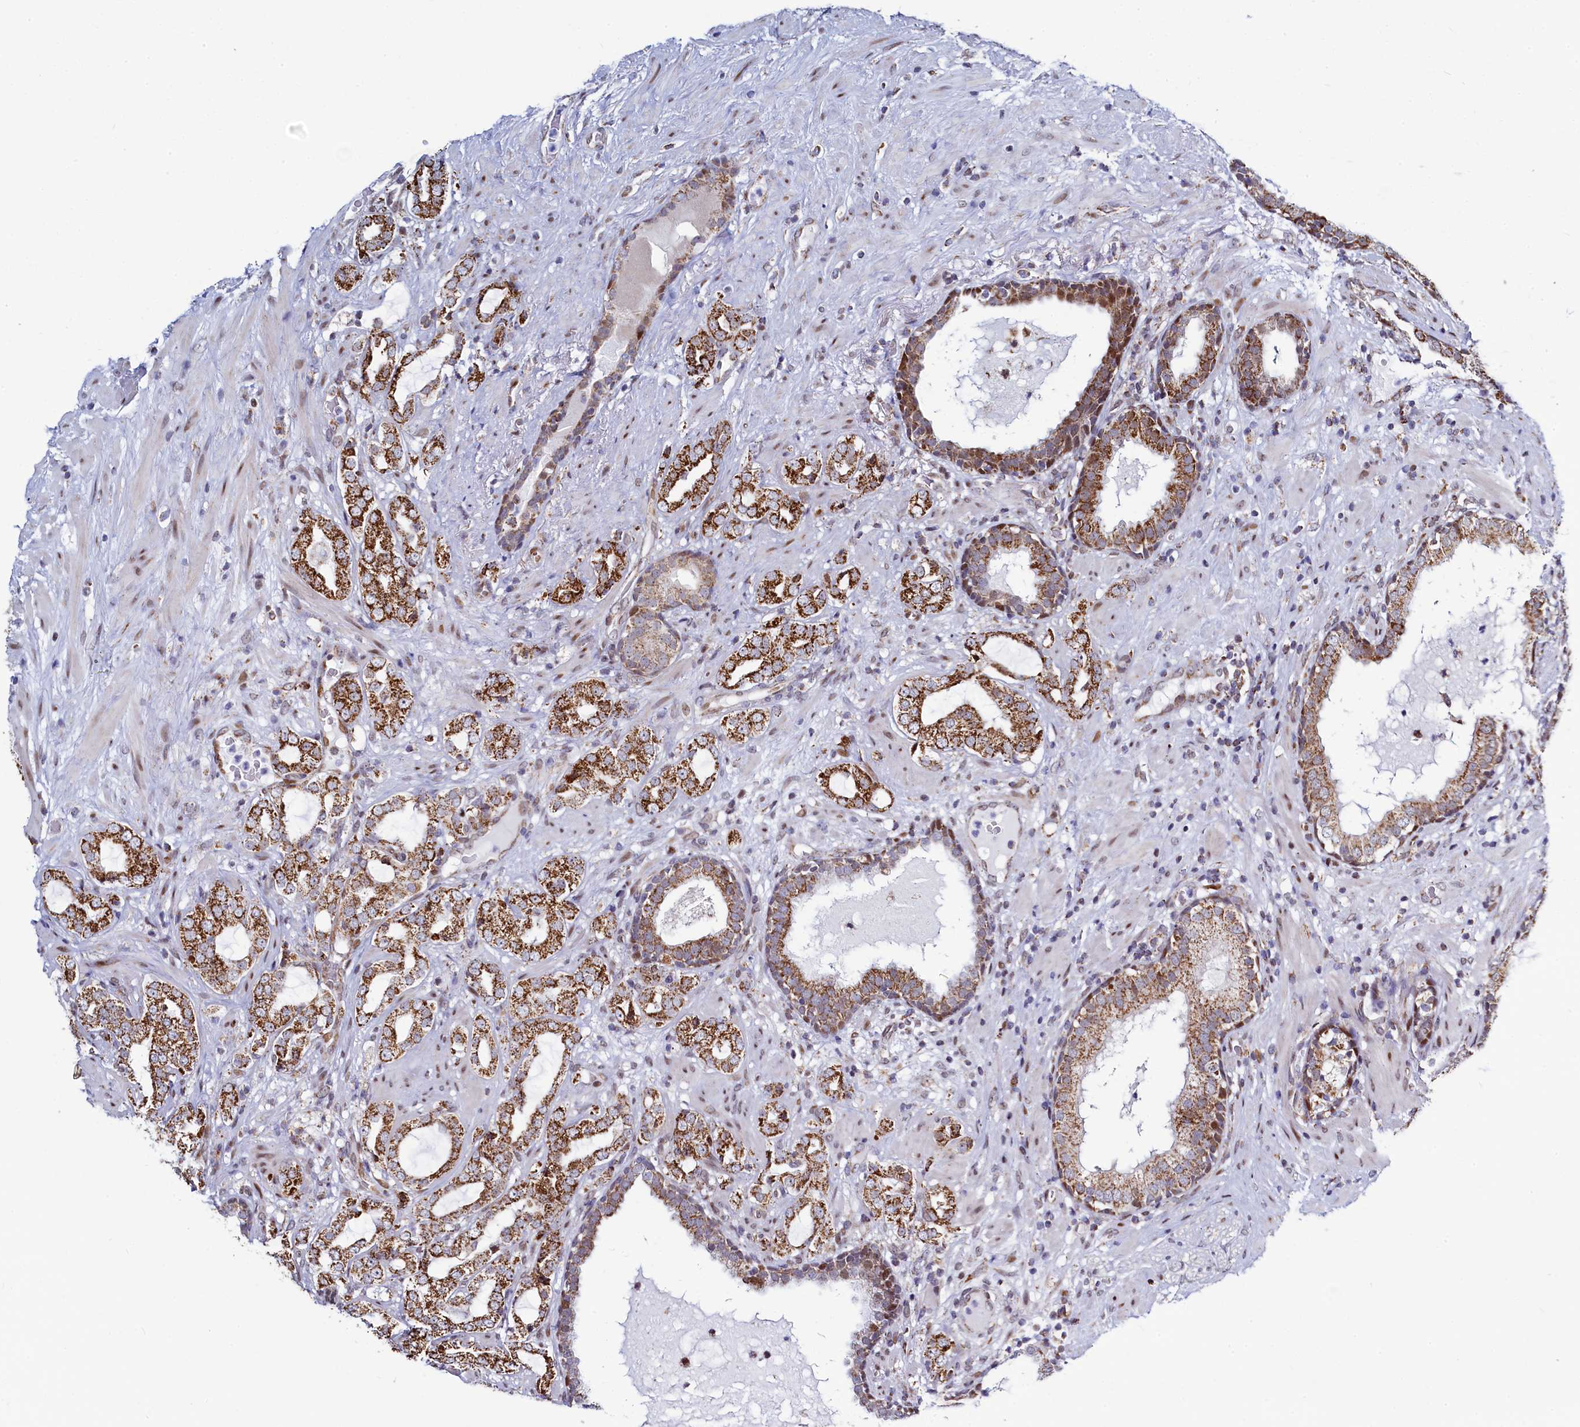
{"staining": {"intensity": "strong", "quantity": ">75%", "location": "cytoplasmic/membranous"}, "tissue": "prostate cancer", "cell_type": "Tumor cells", "image_type": "cancer", "snomed": [{"axis": "morphology", "description": "Adenocarcinoma, High grade"}, {"axis": "topography", "description": "Prostate"}], "caption": "IHC (DAB) staining of human prostate cancer demonstrates strong cytoplasmic/membranous protein expression in about >75% of tumor cells.", "gene": "HDGFL3", "patient": {"sex": "male", "age": 64}}